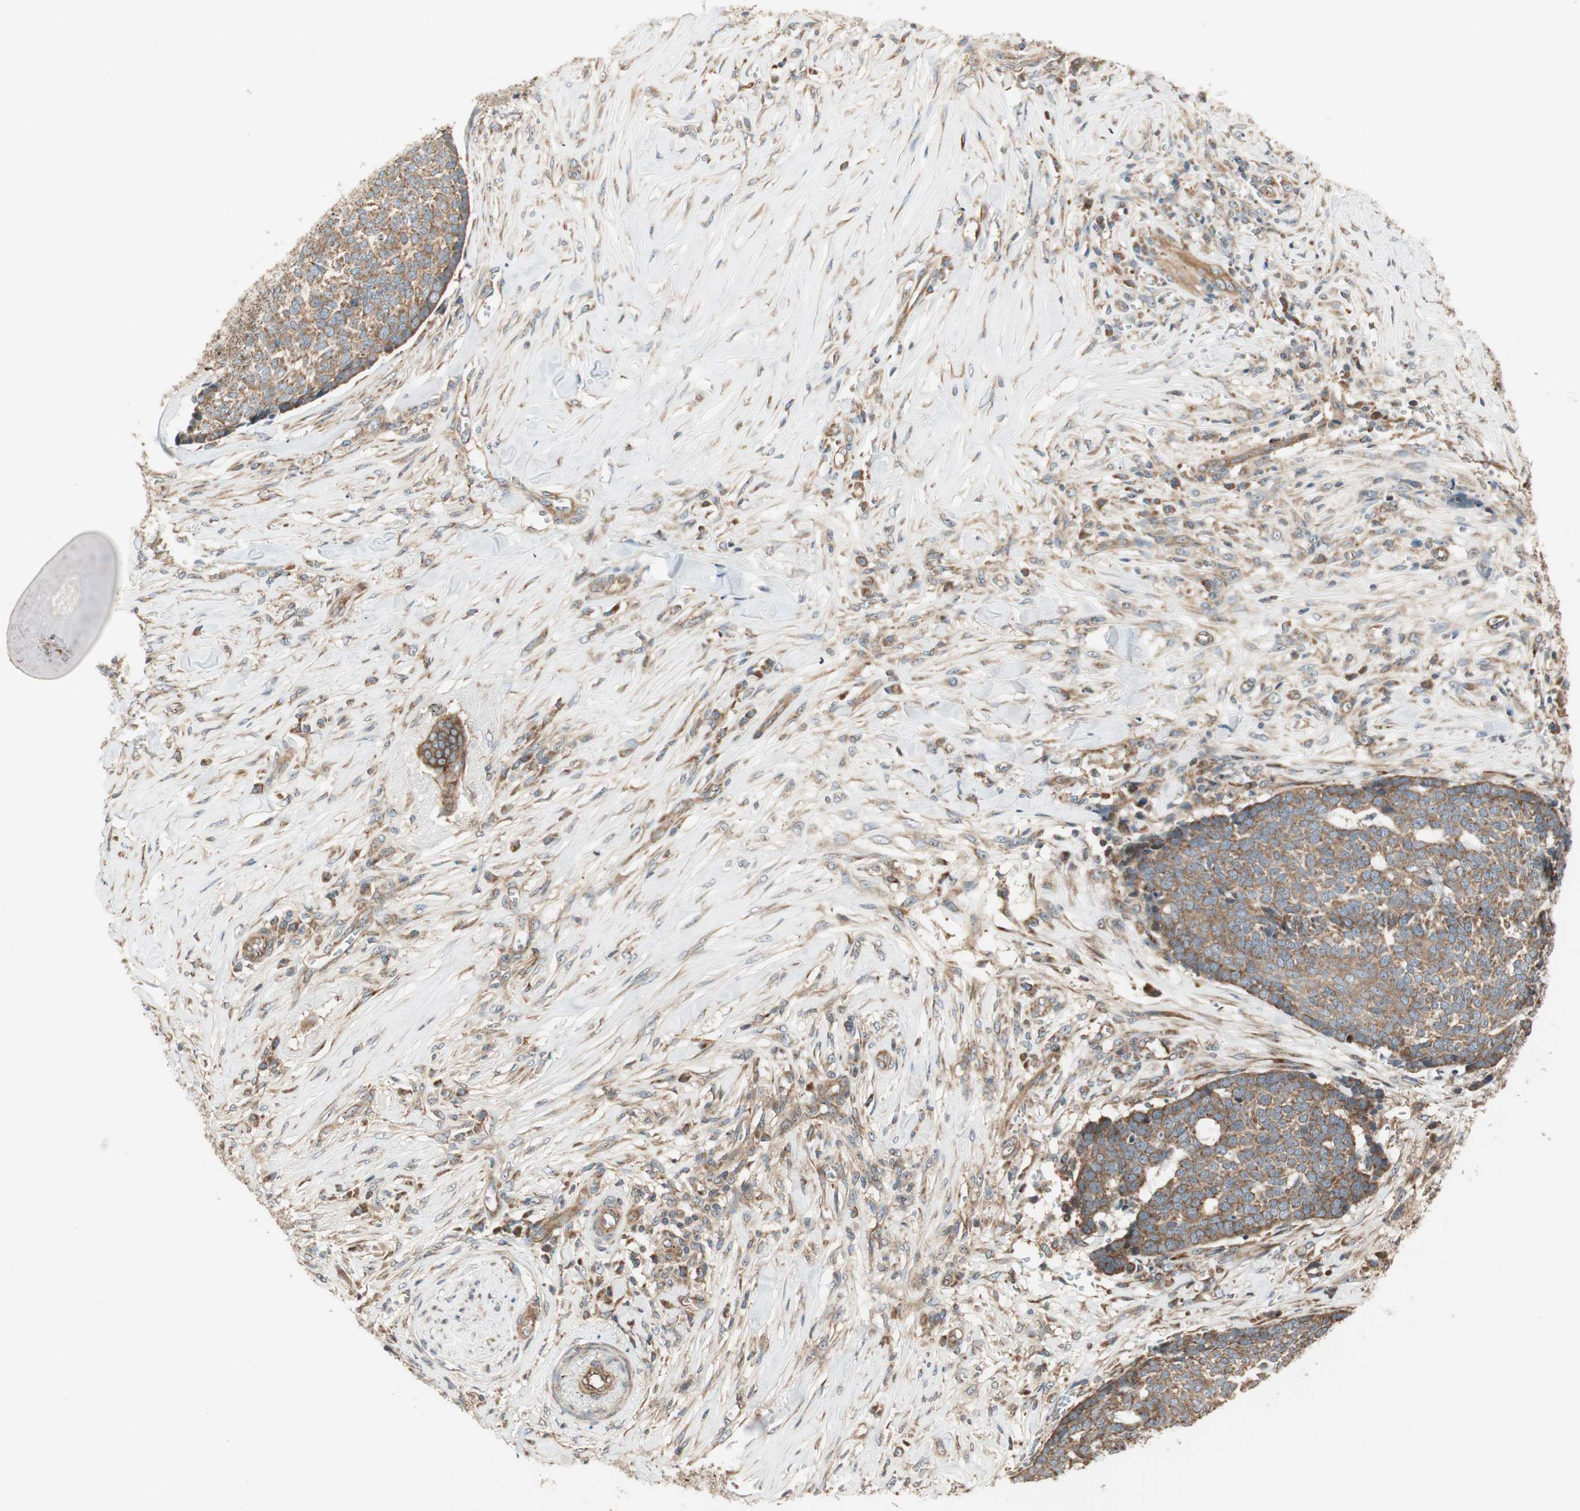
{"staining": {"intensity": "moderate", "quantity": ">75%", "location": "cytoplasmic/membranous"}, "tissue": "skin cancer", "cell_type": "Tumor cells", "image_type": "cancer", "snomed": [{"axis": "morphology", "description": "Basal cell carcinoma"}, {"axis": "topography", "description": "Skin"}], "caption": "Brown immunohistochemical staining in basal cell carcinoma (skin) demonstrates moderate cytoplasmic/membranous positivity in about >75% of tumor cells.", "gene": "CTTNBP2NL", "patient": {"sex": "male", "age": 84}}